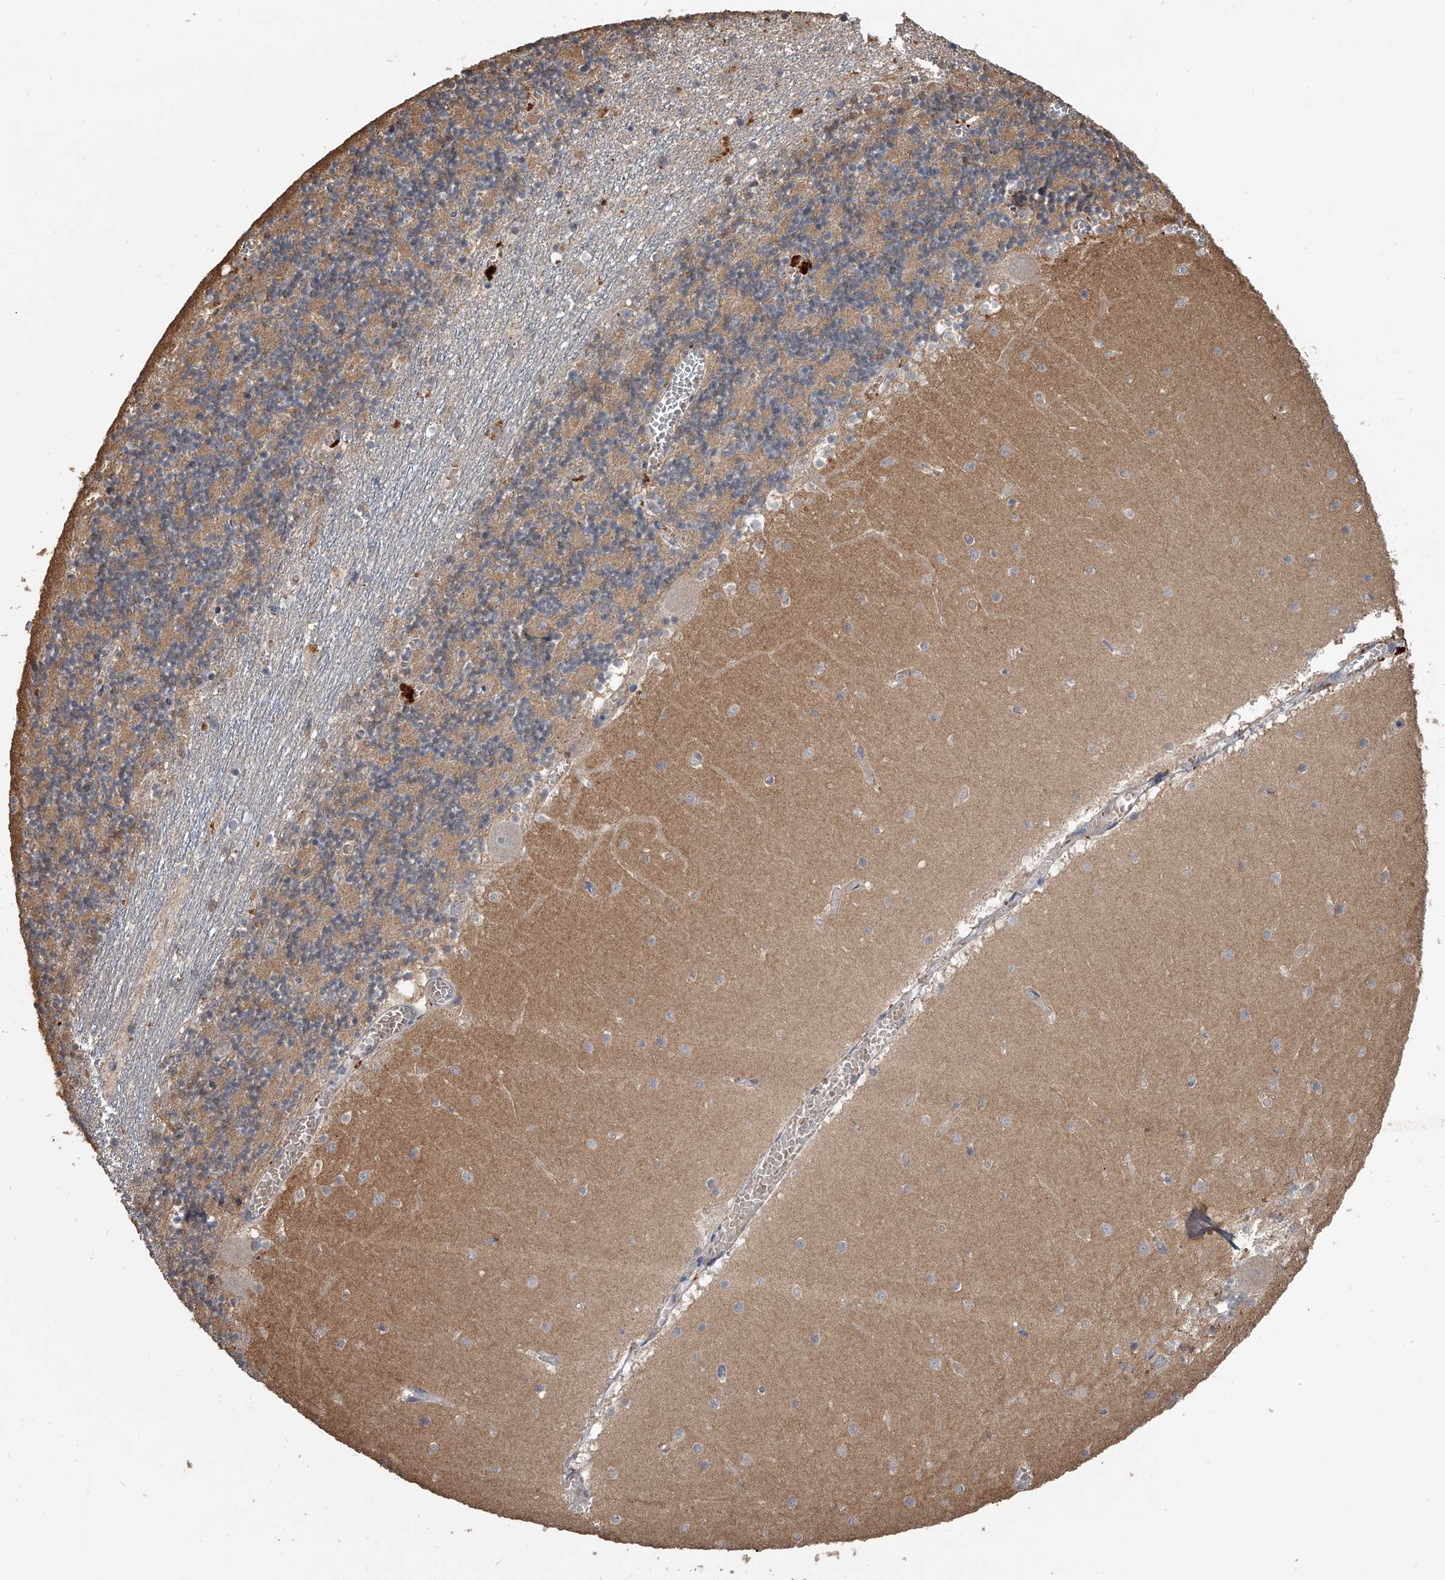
{"staining": {"intensity": "moderate", "quantity": ">75%", "location": "cytoplasmic/membranous"}, "tissue": "cerebellum", "cell_type": "Cells in granular layer", "image_type": "normal", "snomed": [{"axis": "morphology", "description": "Normal tissue, NOS"}, {"axis": "topography", "description": "Cerebellum"}], "caption": "Cells in granular layer exhibit moderate cytoplasmic/membranous expression in approximately >75% of cells in benign cerebellum.", "gene": "DOCK9", "patient": {"sex": "female", "age": 28}}